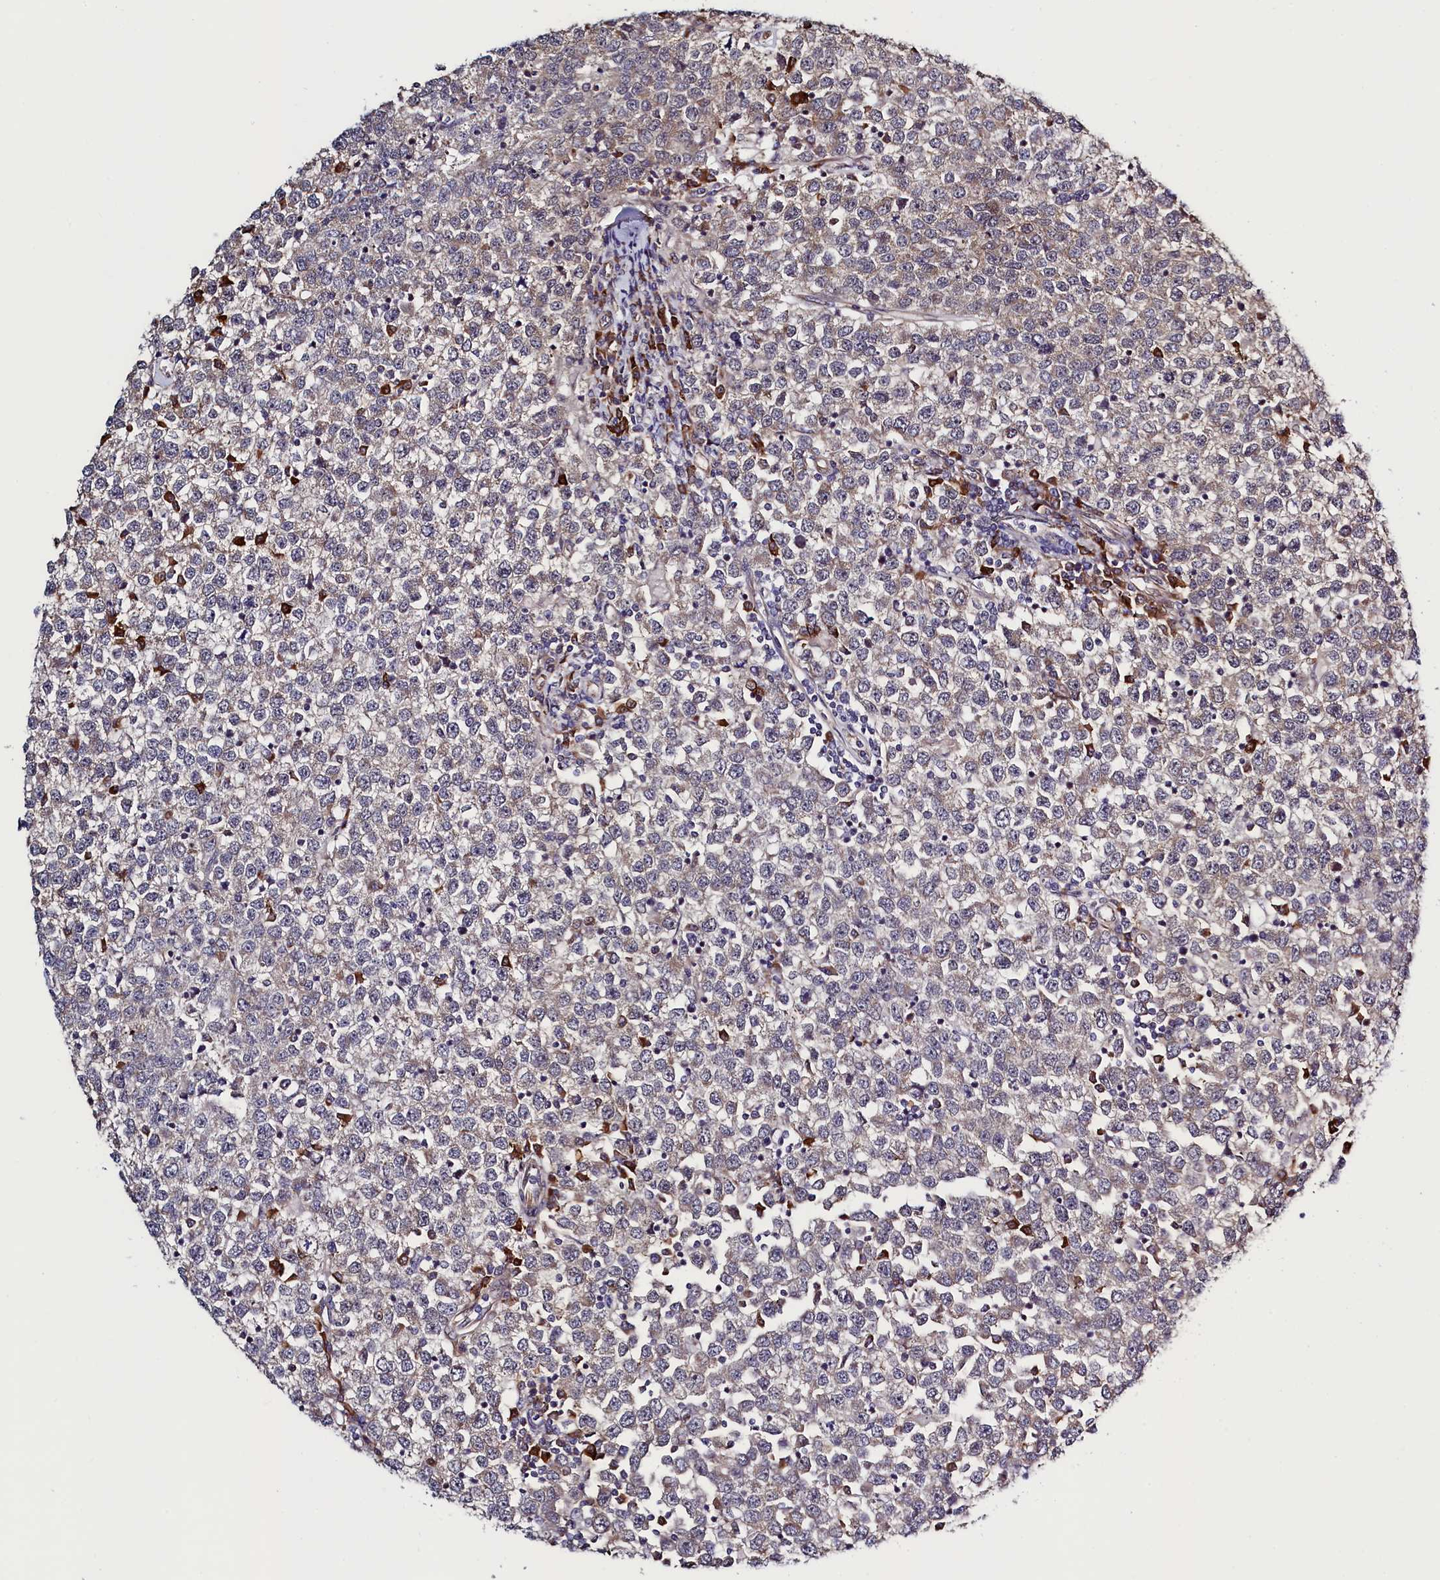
{"staining": {"intensity": "weak", "quantity": "<25%", "location": "cytoplasmic/membranous"}, "tissue": "testis cancer", "cell_type": "Tumor cells", "image_type": "cancer", "snomed": [{"axis": "morphology", "description": "Seminoma, NOS"}, {"axis": "topography", "description": "Testis"}], "caption": "IHC histopathology image of human testis seminoma stained for a protein (brown), which shows no positivity in tumor cells.", "gene": "RBFA", "patient": {"sex": "male", "age": 65}}